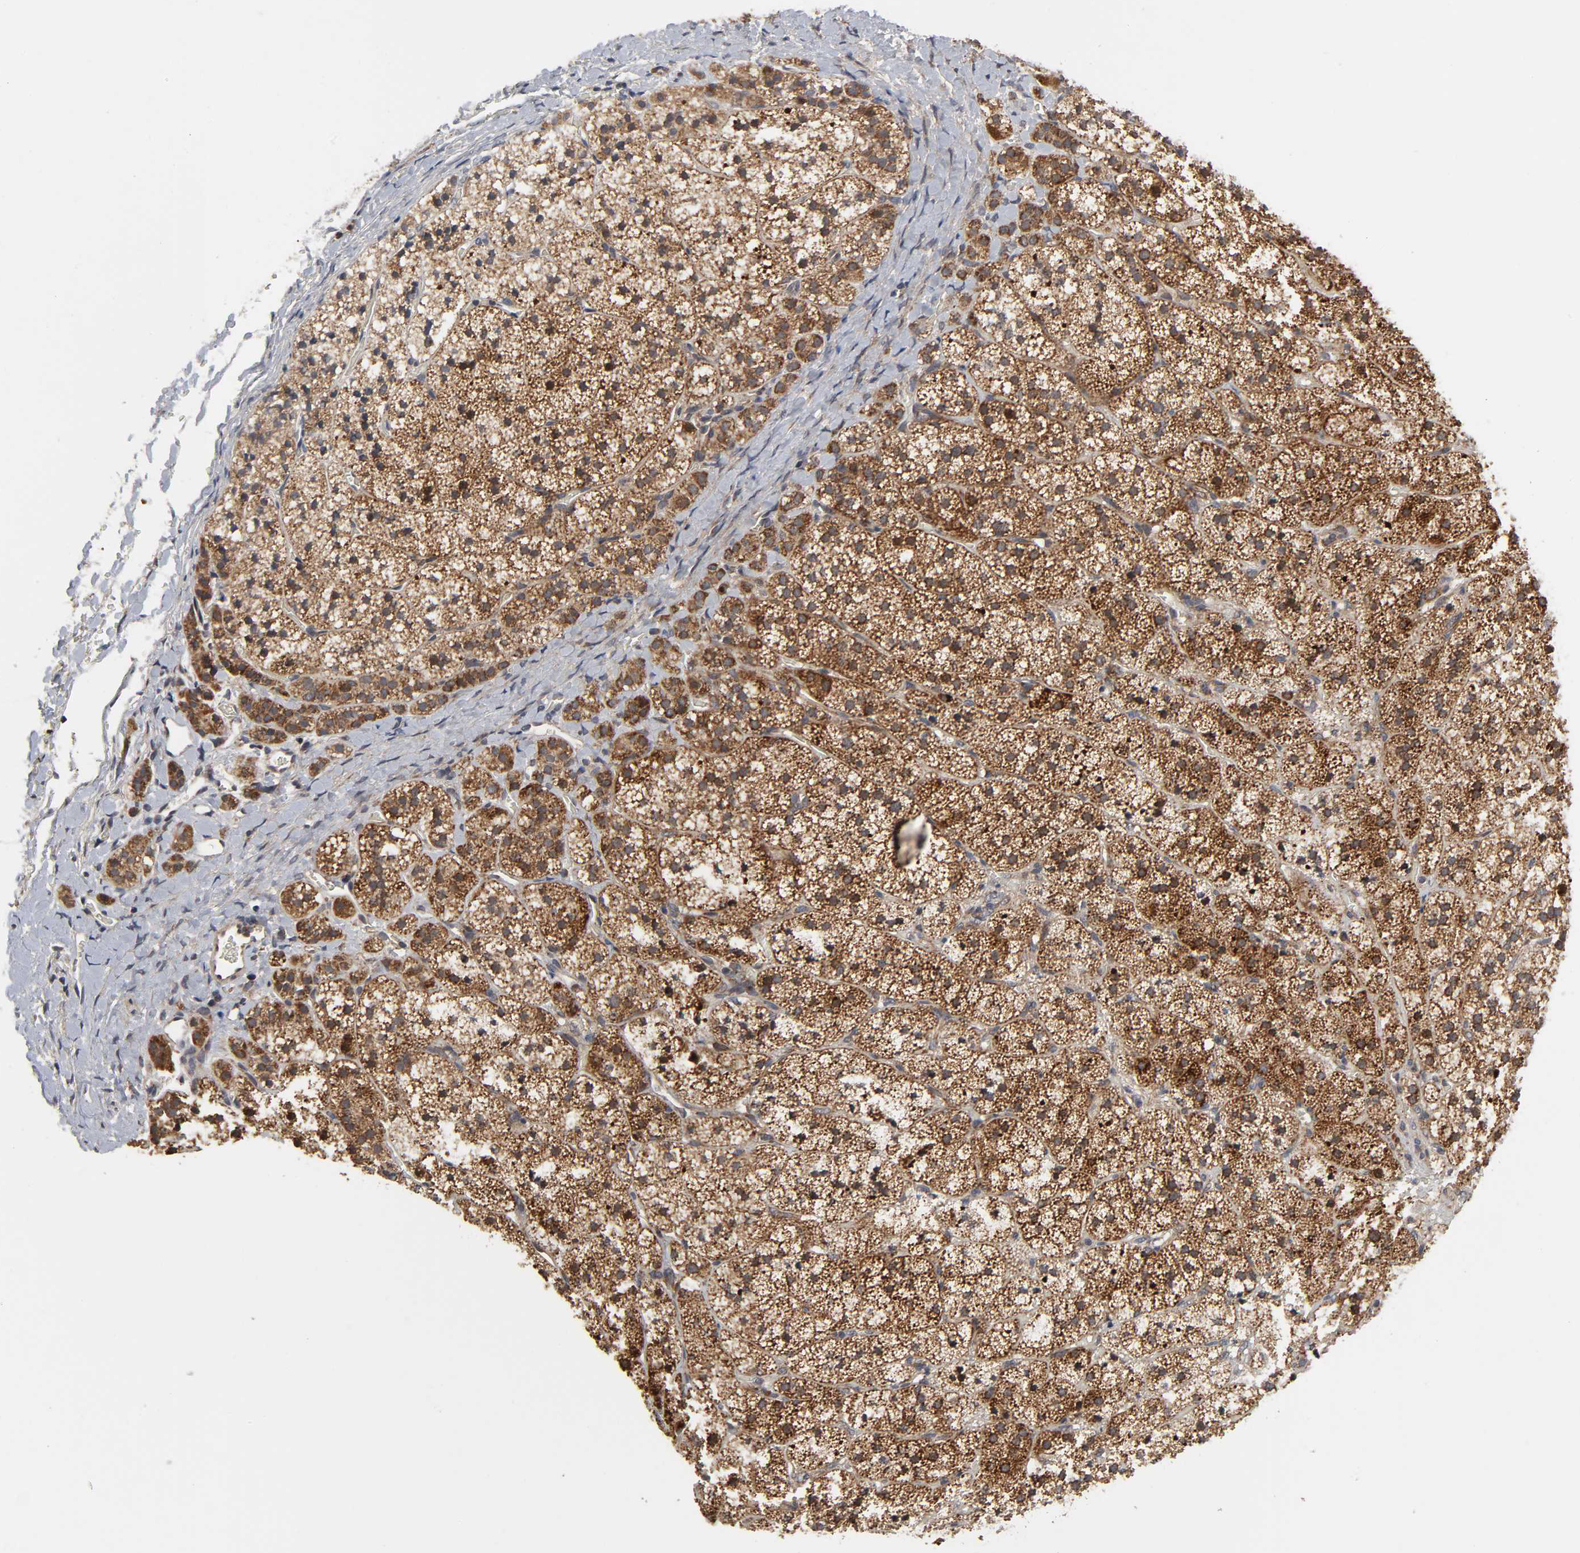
{"staining": {"intensity": "strong", "quantity": ">75%", "location": "cytoplasmic/membranous"}, "tissue": "adrenal gland", "cell_type": "Glandular cells", "image_type": "normal", "snomed": [{"axis": "morphology", "description": "Normal tissue, NOS"}, {"axis": "topography", "description": "Adrenal gland"}], "caption": "Immunohistochemical staining of unremarkable human adrenal gland displays high levels of strong cytoplasmic/membranous staining in about >75% of glandular cells. The staining is performed using DAB (3,3'-diaminobenzidine) brown chromogen to label protein expression. The nuclei are counter-stained blue using hematoxylin.", "gene": "SLC30A9", "patient": {"sex": "female", "age": 44}}